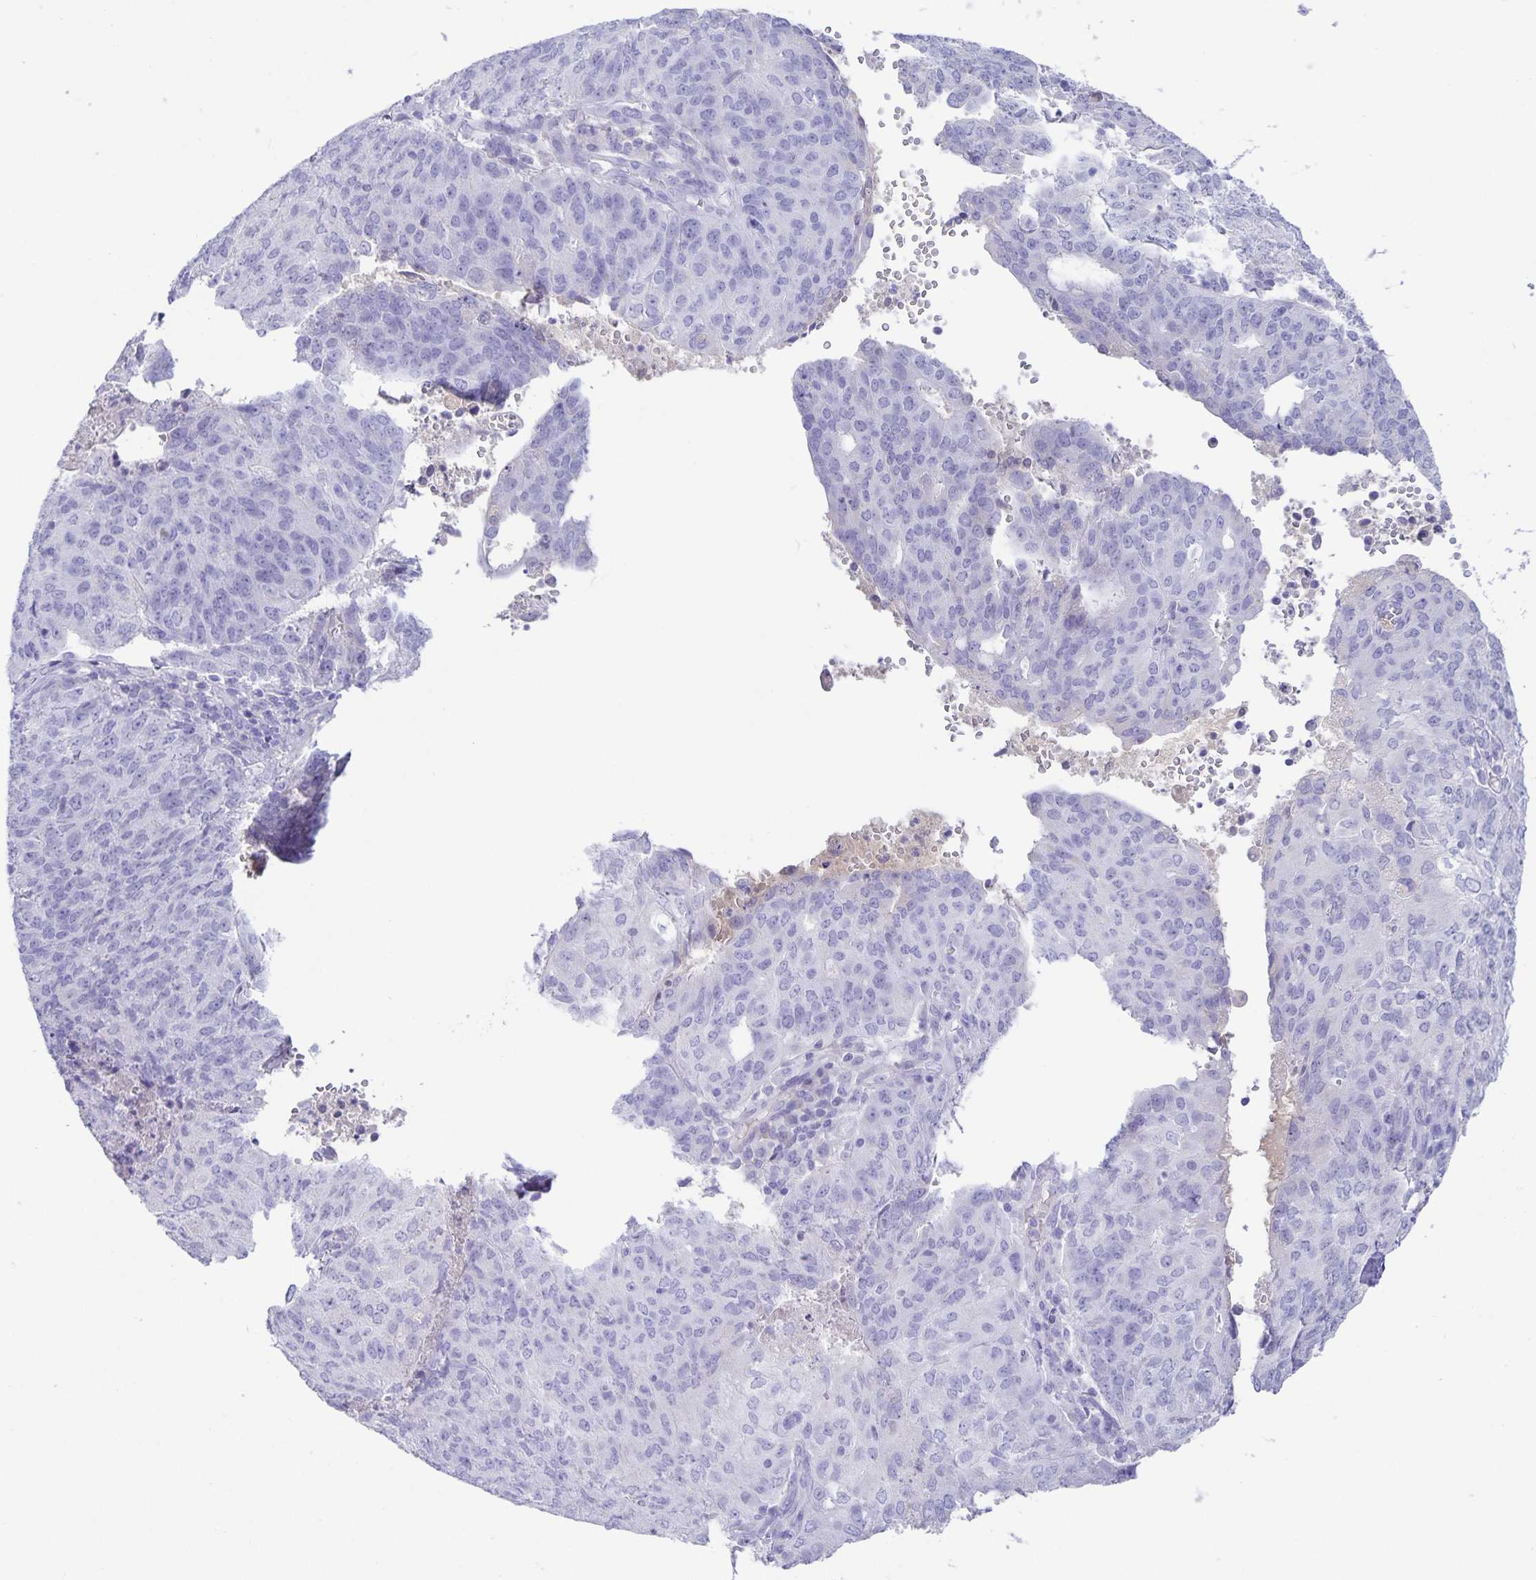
{"staining": {"intensity": "negative", "quantity": "none", "location": "none"}, "tissue": "endometrial cancer", "cell_type": "Tumor cells", "image_type": "cancer", "snomed": [{"axis": "morphology", "description": "Adenocarcinoma, NOS"}, {"axis": "topography", "description": "Endometrium"}], "caption": "This is an immunohistochemistry photomicrograph of adenocarcinoma (endometrial). There is no staining in tumor cells.", "gene": "UBQLN3", "patient": {"sex": "female", "age": 82}}